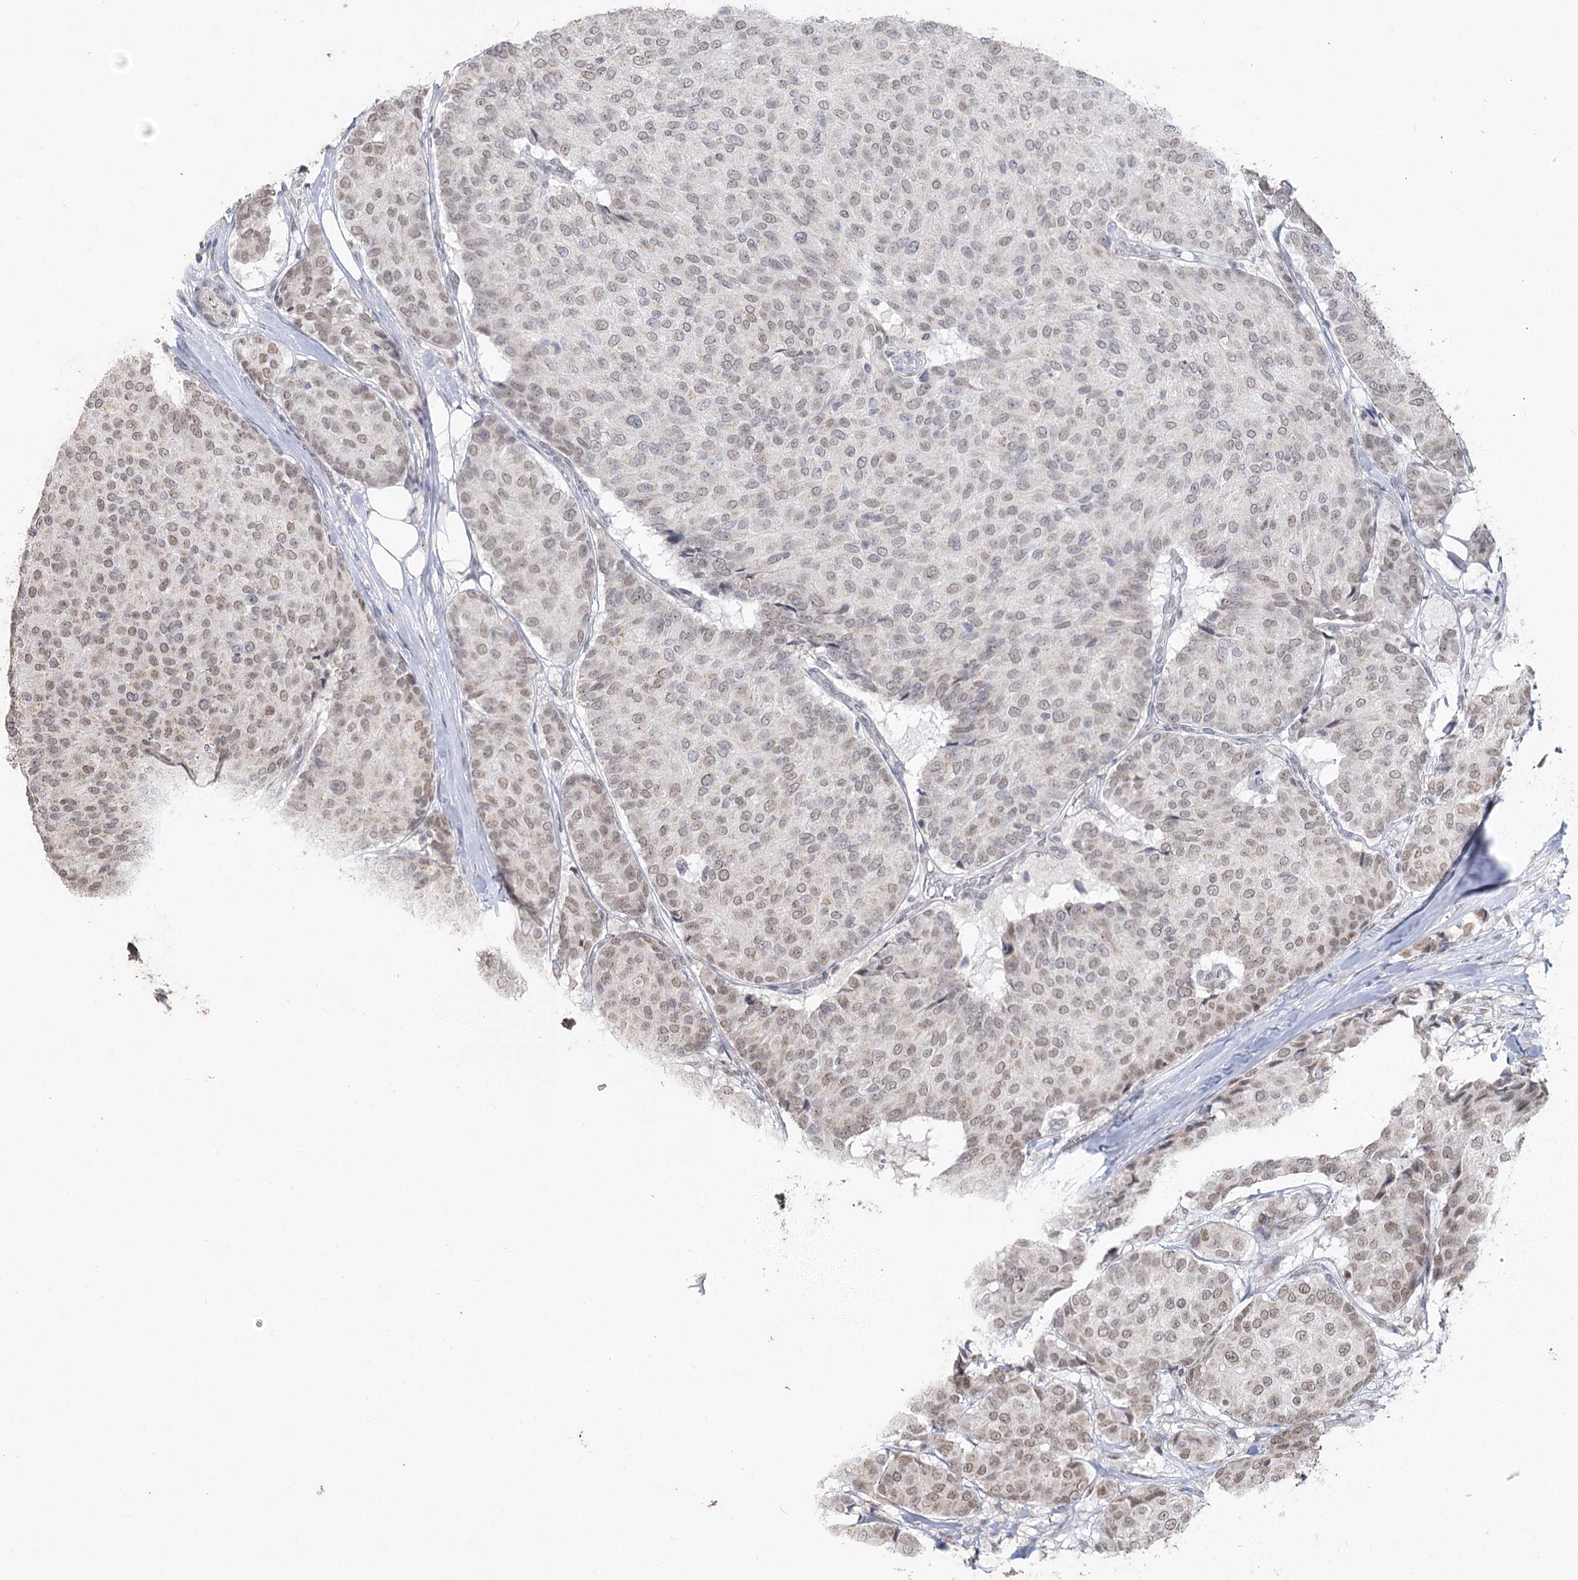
{"staining": {"intensity": "weak", "quantity": "25%-75%", "location": "nuclear"}, "tissue": "breast cancer", "cell_type": "Tumor cells", "image_type": "cancer", "snomed": [{"axis": "morphology", "description": "Duct carcinoma"}, {"axis": "topography", "description": "Breast"}], "caption": "Brown immunohistochemical staining in human breast infiltrating ductal carcinoma exhibits weak nuclear expression in approximately 25%-75% of tumor cells.", "gene": "RUFY4", "patient": {"sex": "female", "age": 75}}